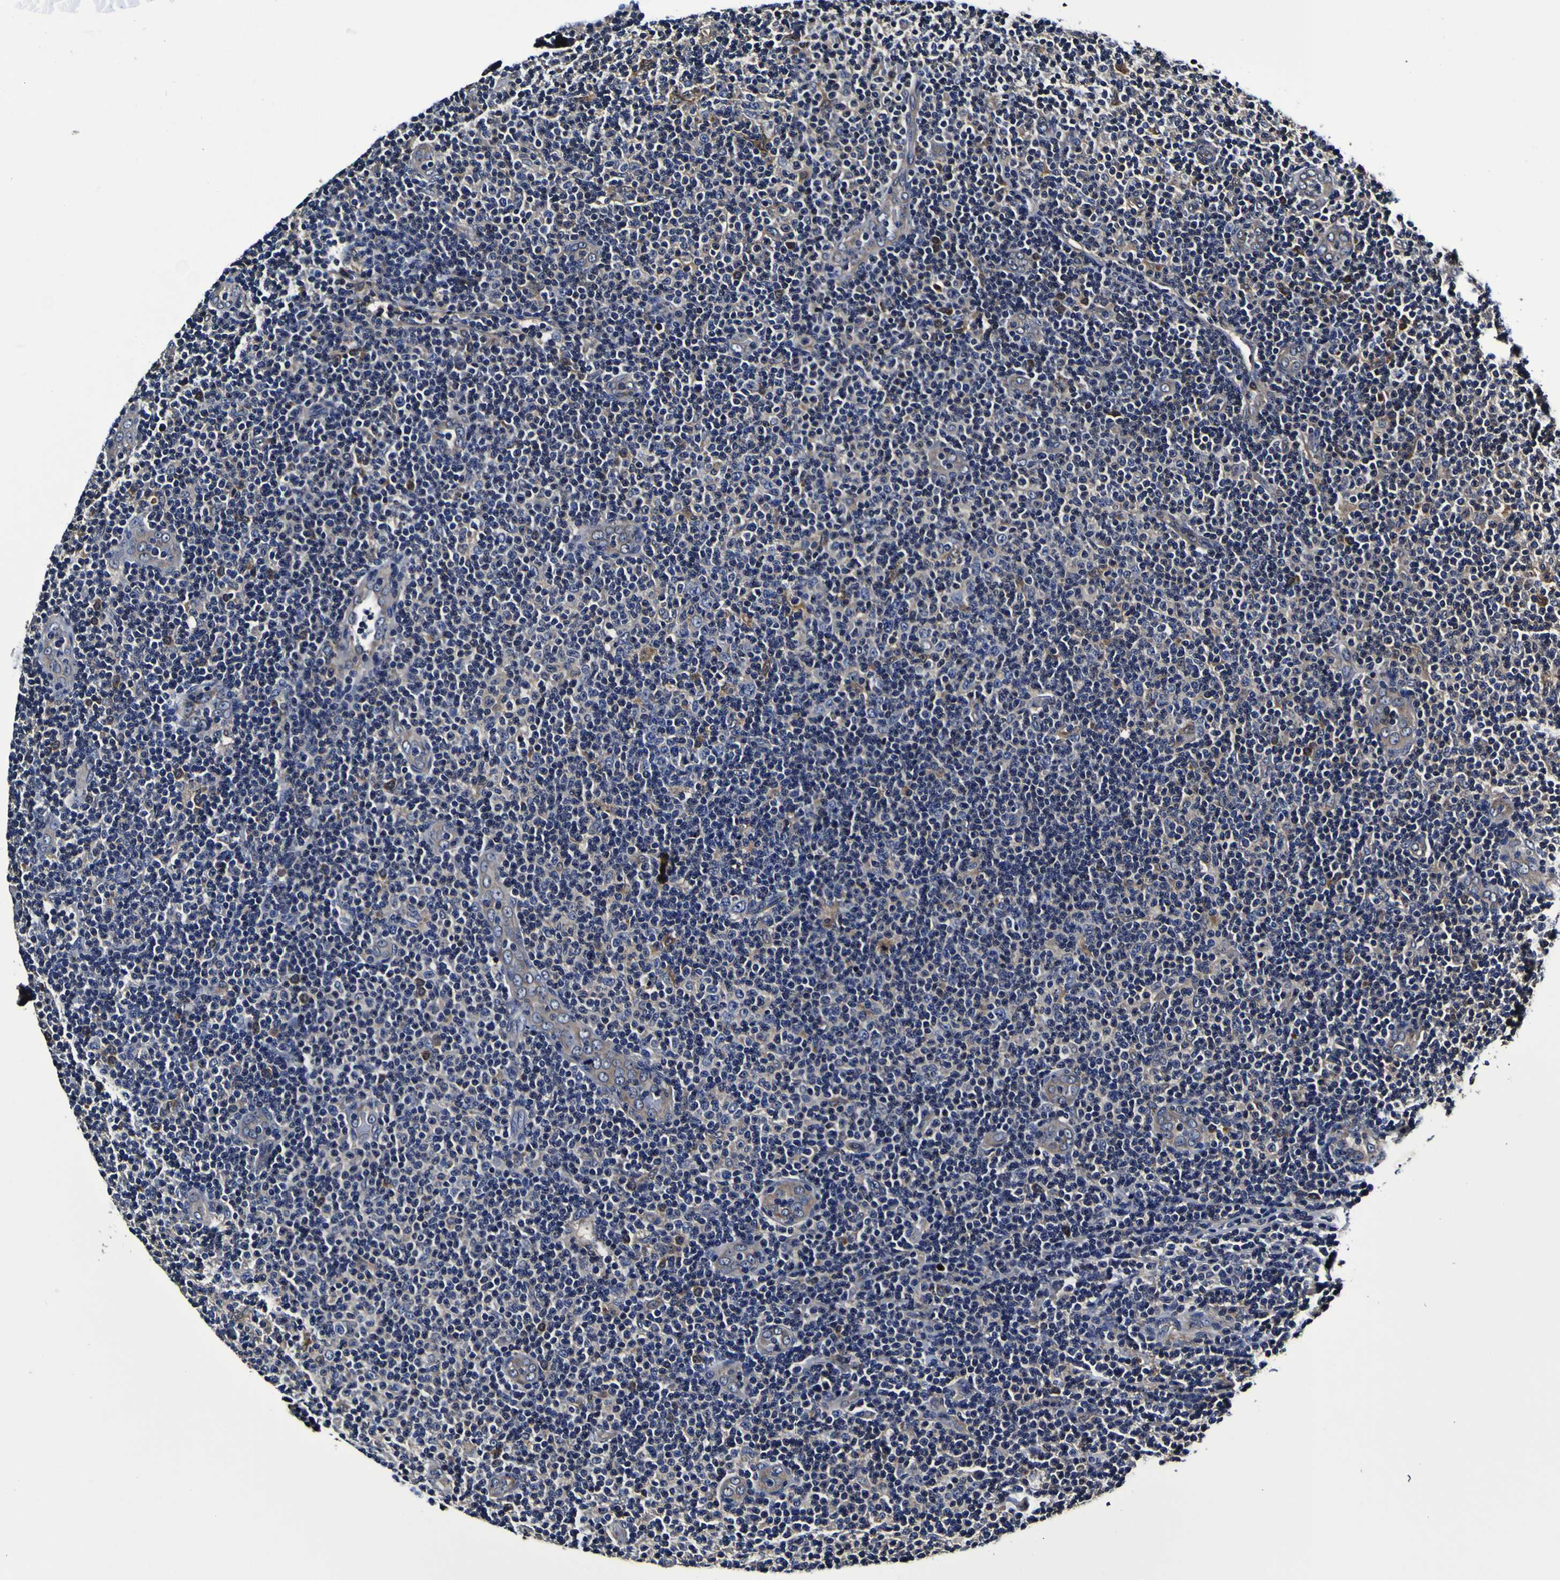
{"staining": {"intensity": "negative", "quantity": "none", "location": "none"}, "tissue": "lymphoma", "cell_type": "Tumor cells", "image_type": "cancer", "snomed": [{"axis": "morphology", "description": "Malignant lymphoma, non-Hodgkin's type, Low grade"}, {"axis": "topography", "description": "Lymph node"}], "caption": "Human low-grade malignant lymphoma, non-Hodgkin's type stained for a protein using IHC shows no staining in tumor cells.", "gene": "GPX1", "patient": {"sex": "male", "age": 83}}